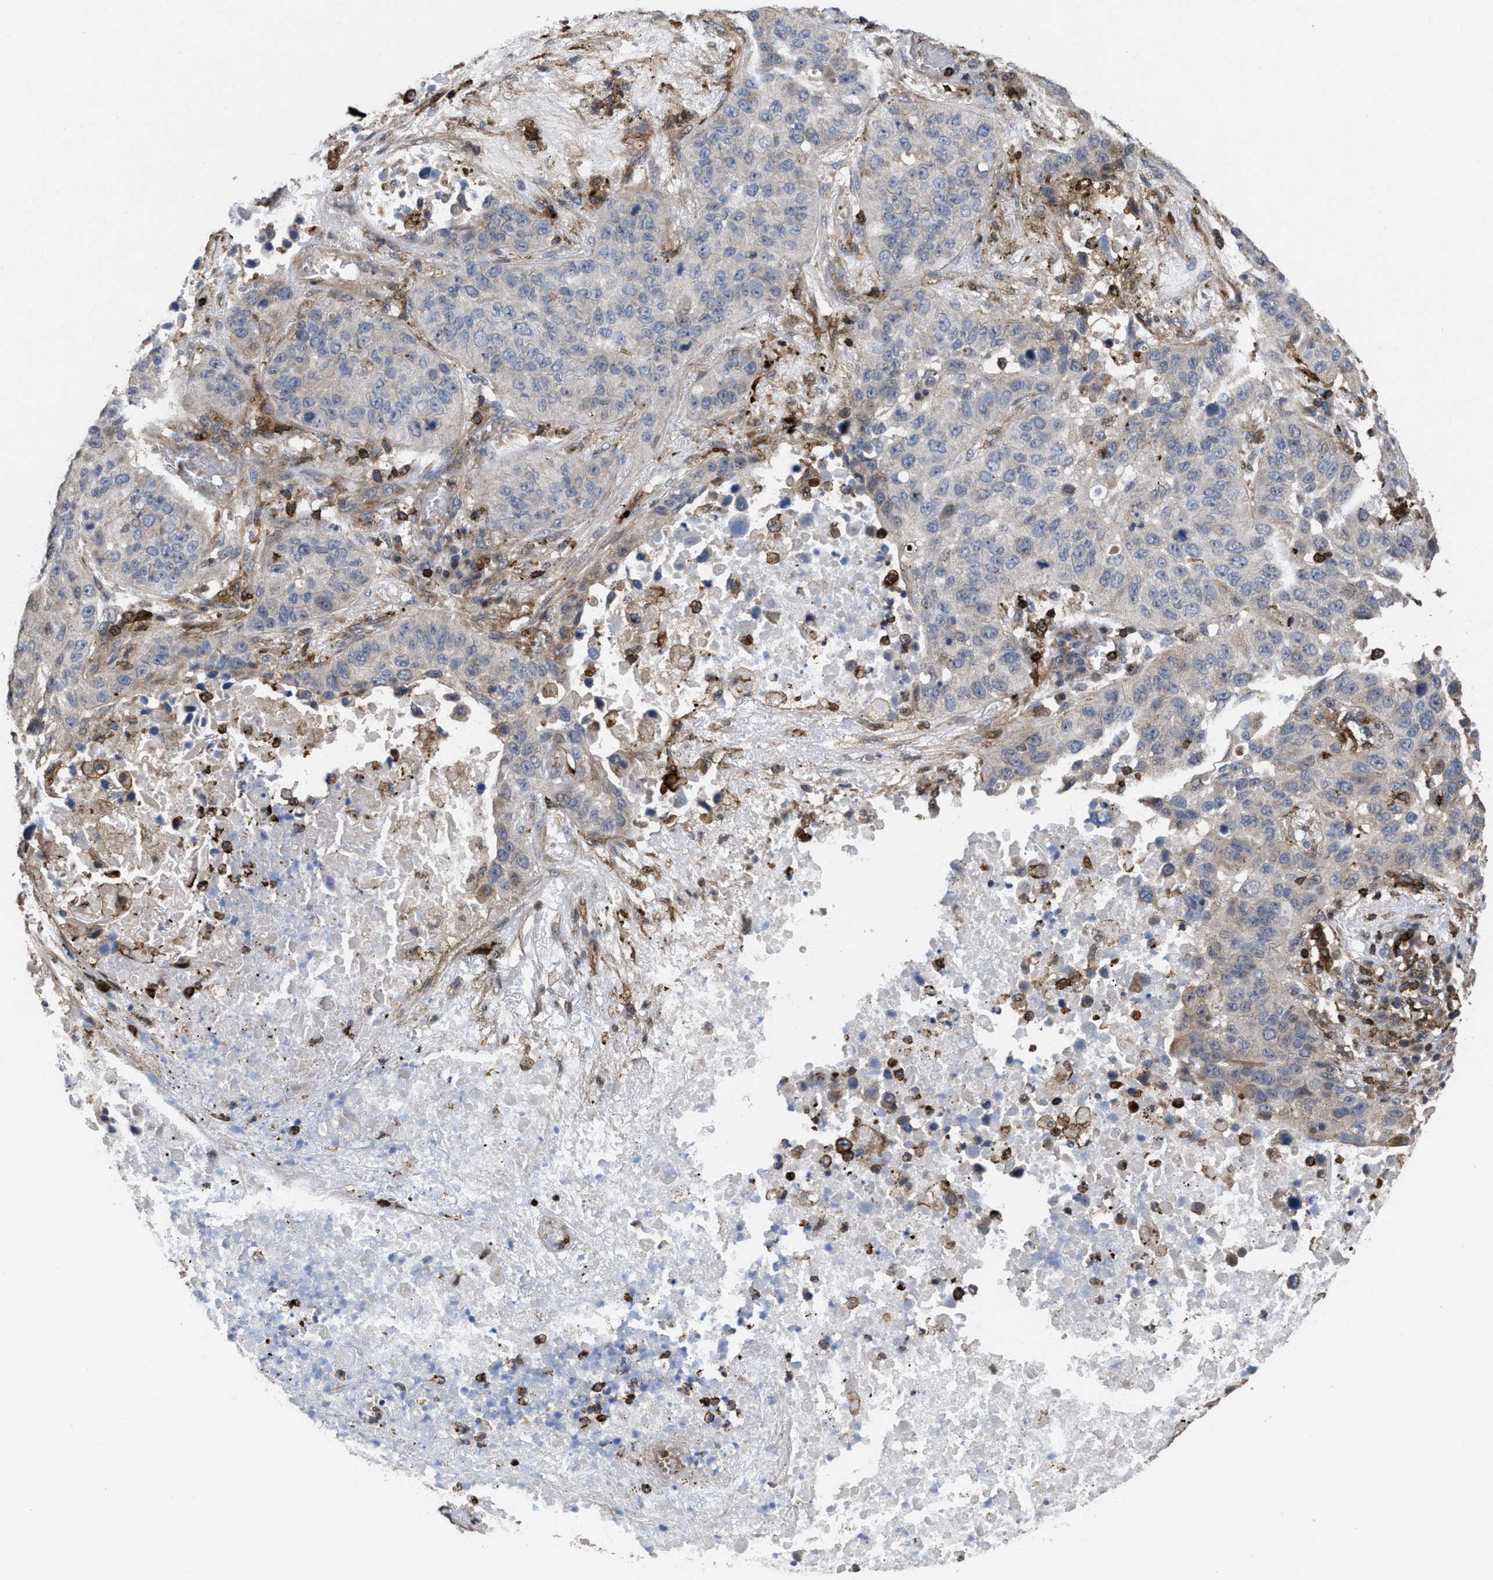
{"staining": {"intensity": "weak", "quantity": "25%-75%", "location": "cytoplasmic/membranous"}, "tissue": "lung cancer", "cell_type": "Tumor cells", "image_type": "cancer", "snomed": [{"axis": "morphology", "description": "Squamous cell carcinoma, NOS"}, {"axis": "topography", "description": "Lung"}], "caption": "Protein positivity by IHC exhibits weak cytoplasmic/membranous staining in about 25%-75% of tumor cells in lung cancer (squamous cell carcinoma).", "gene": "PTPRE", "patient": {"sex": "male", "age": 57}}